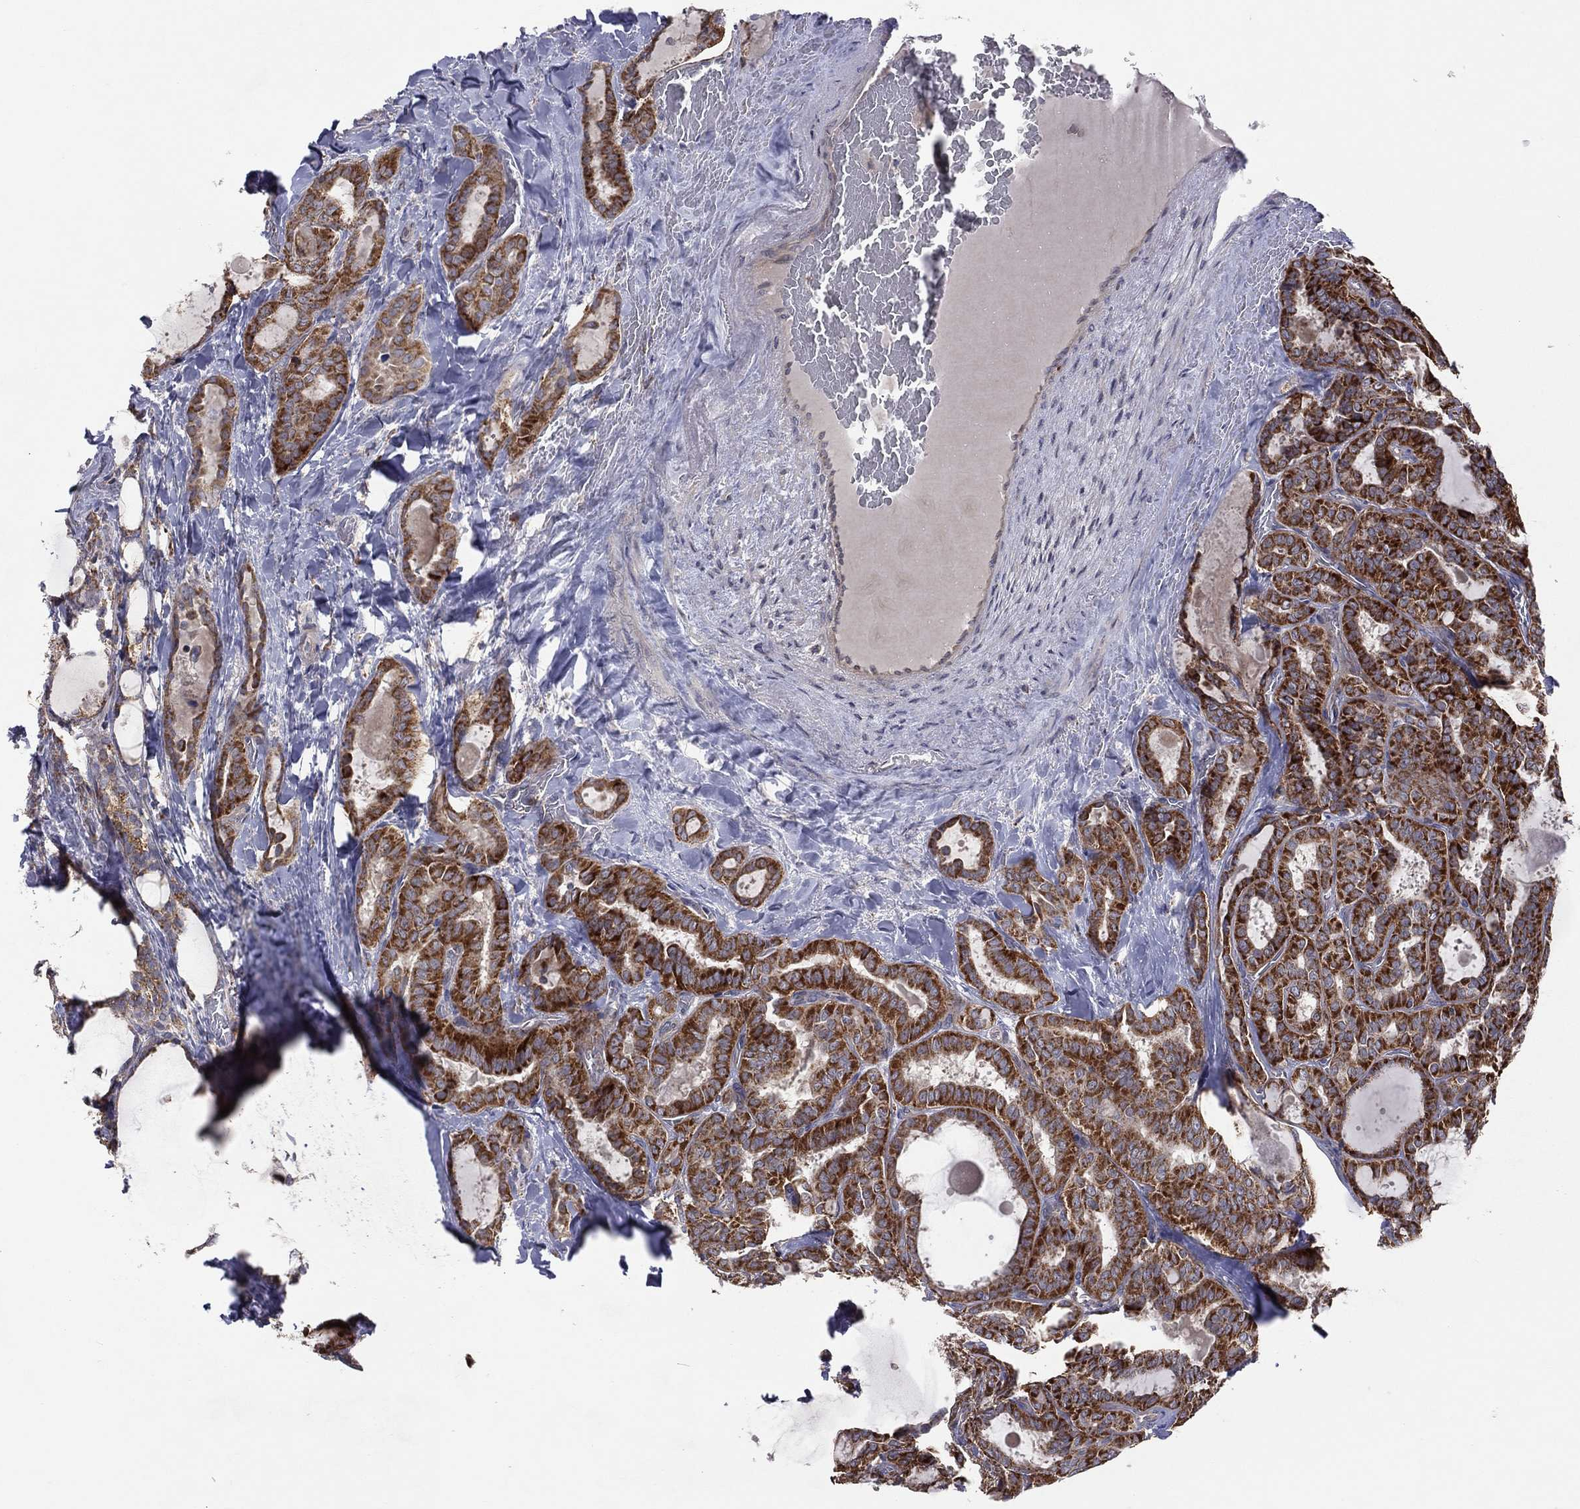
{"staining": {"intensity": "strong", "quantity": ">75%", "location": "cytoplasmic/membranous"}, "tissue": "thyroid cancer", "cell_type": "Tumor cells", "image_type": "cancer", "snomed": [{"axis": "morphology", "description": "Papillary adenocarcinoma, NOS"}, {"axis": "topography", "description": "Thyroid gland"}], "caption": "About >75% of tumor cells in human thyroid cancer demonstrate strong cytoplasmic/membranous protein staining as visualized by brown immunohistochemical staining.", "gene": "STARD3", "patient": {"sex": "female", "age": 39}}